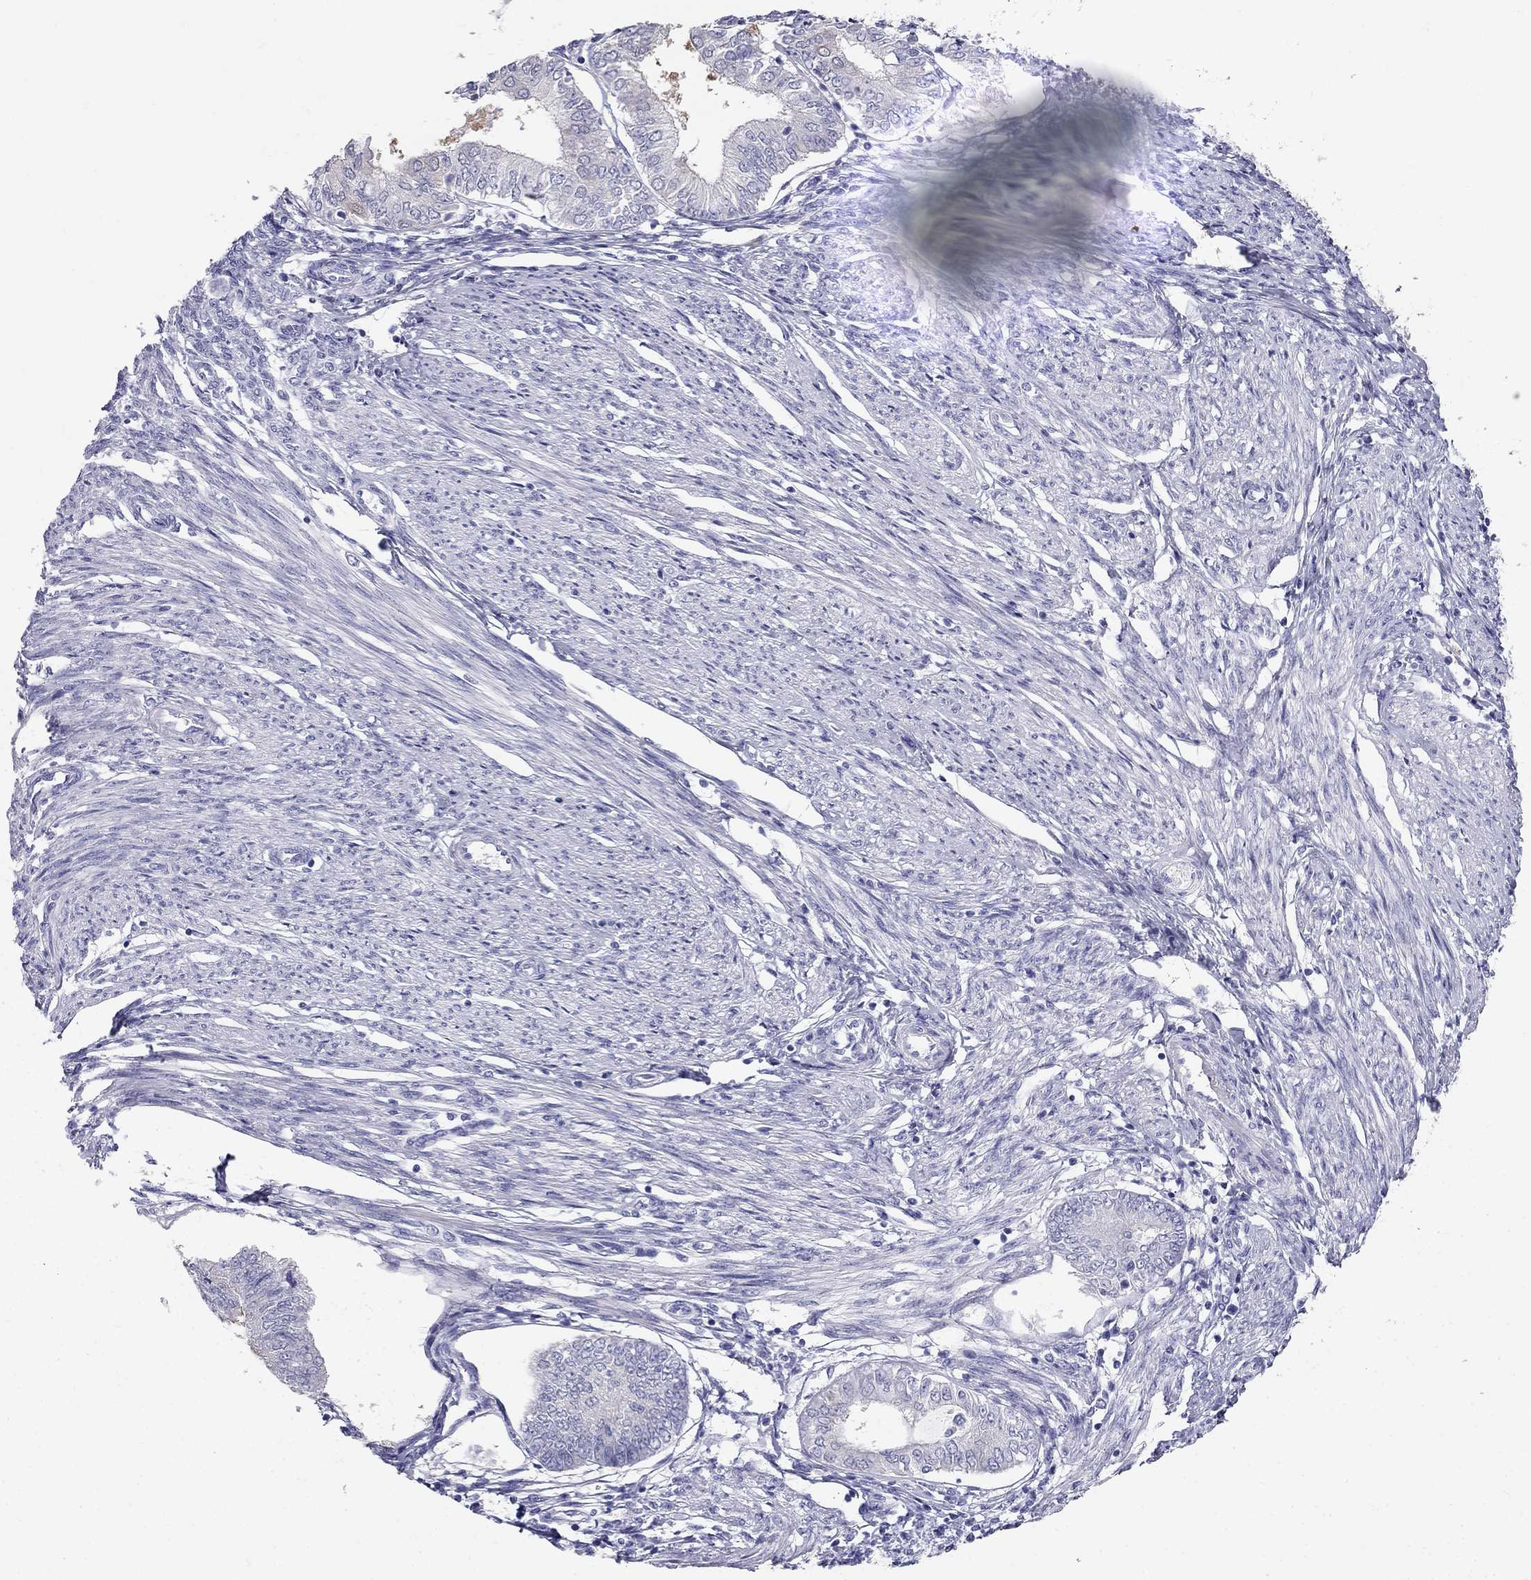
{"staining": {"intensity": "negative", "quantity": "none", "location": "none"}, "tissue": "endometrial cancer", "cell_type": "Tumor cells", "image_type": "cancer", "snomed": [{"axis": "morphology", "description": "Adenocarcinoma, NOS"}, {"axis": "topography", "description": "Endometrium"}], "caption": "DAB immunohistochemical staining of endometrial adenocarcinoma demonstrates no significant positivity in tumor cells. (DAB (3,3'-diaminobenzidine) IHC with hematoxylin counter stain).", "gene": "RFLNA", "patient": {"sex": "female", "age": 68}}